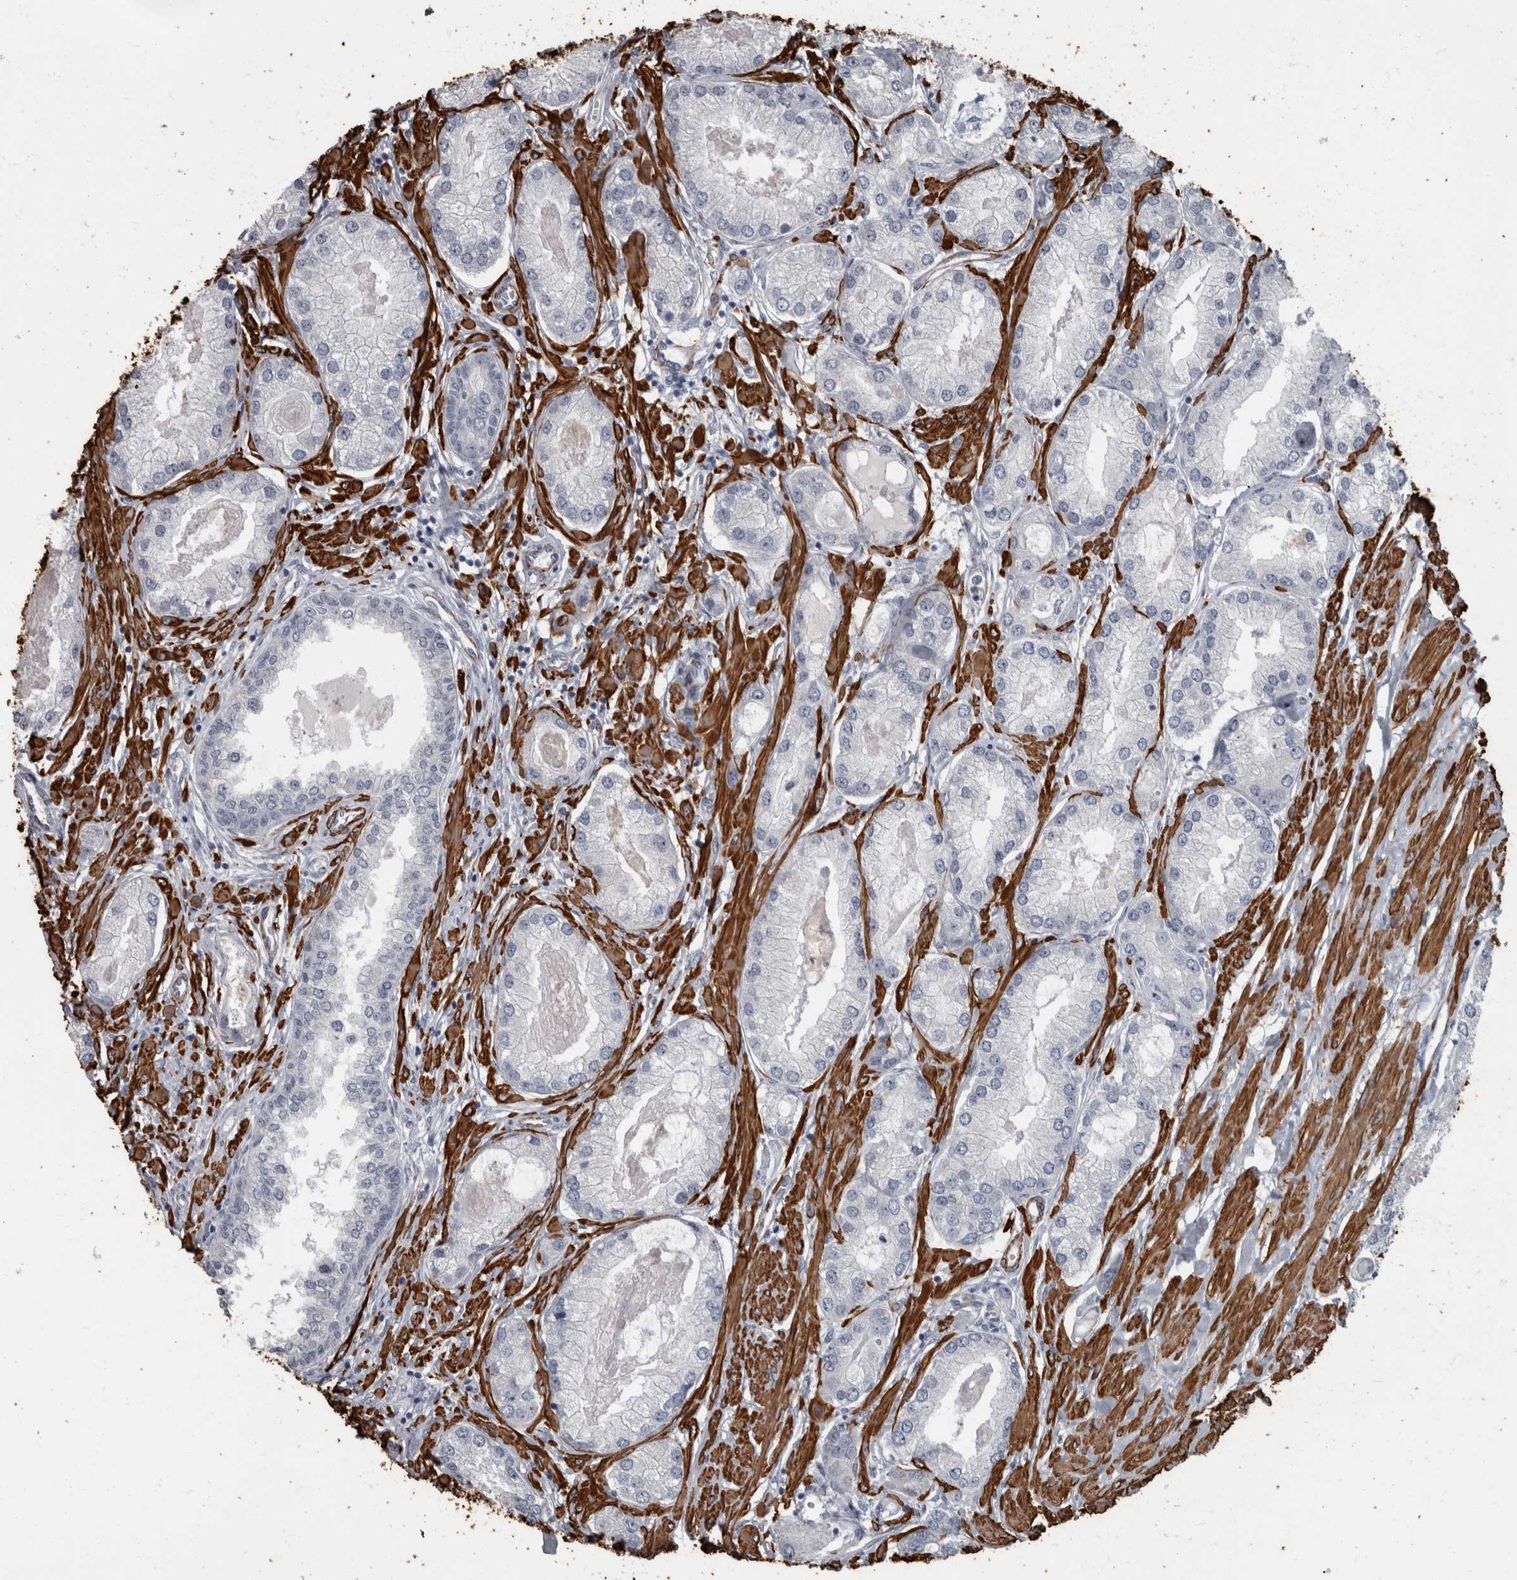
{"staining": {"intensity": "negative", "quantity": "none", "location": "none"}, "tissue": "prostate cancer", "cell_type": "Tumor cells", "image_type": "cancer", "snomed": [{"axis": "morphology", "description": "Adenocarcinoma, Low grade"}, {"axis": "topography", "description": "Prostate"}], "caption": "Tumor cells show no significant staining in low-grade adenocarcinoma (prostate). (Stains: DAB immunohistochemistry (IHC) with hematoxylin counter stain, Microscopy: brightfield microscopy at high magnification).", "gene": "MASTL", "patient": {"sex": "male", "age": 62}}